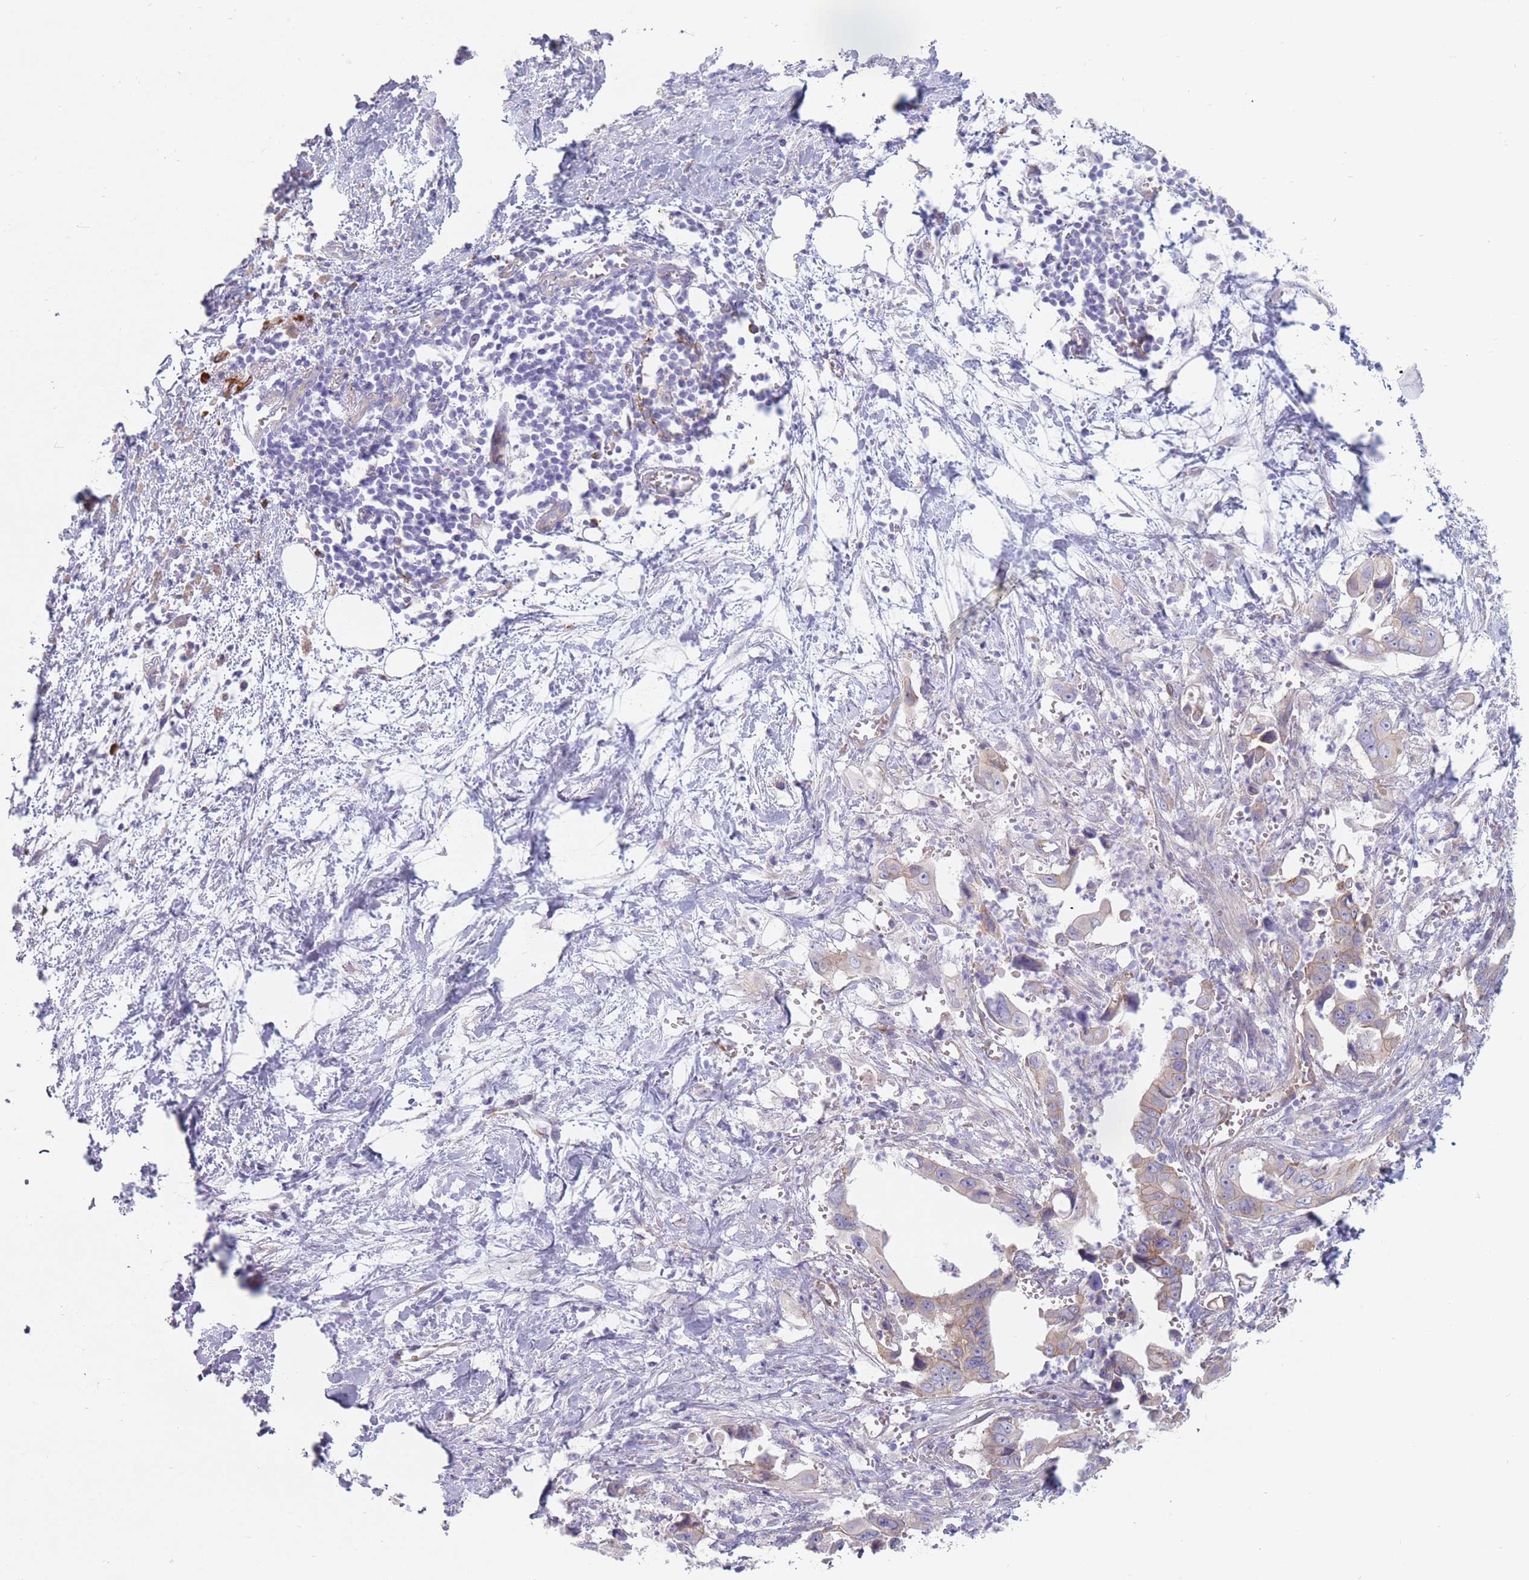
{"staining": {"intensity": "weak", "quantity": "25%-75%", "location": "cytoplasmic/membranous"}, "tissue": "pancreatic cancer", "cell_type": "Tumor cells", "image_type": "cancer", "snomed": [{"axis": "morphology", "description": "Adenocarcinoma, NOS"}, {"axis": "topography", "description": "Pancreas"}], "caption": "Protein staining of pancreatic cancer (adenocarcinoma) tissue exhibits weak cytoplasmic/membranous staining in about 25%-75% of tumor cells.", "gene": "ERBIN", "patient": {"sex": "male", "age": 61}}